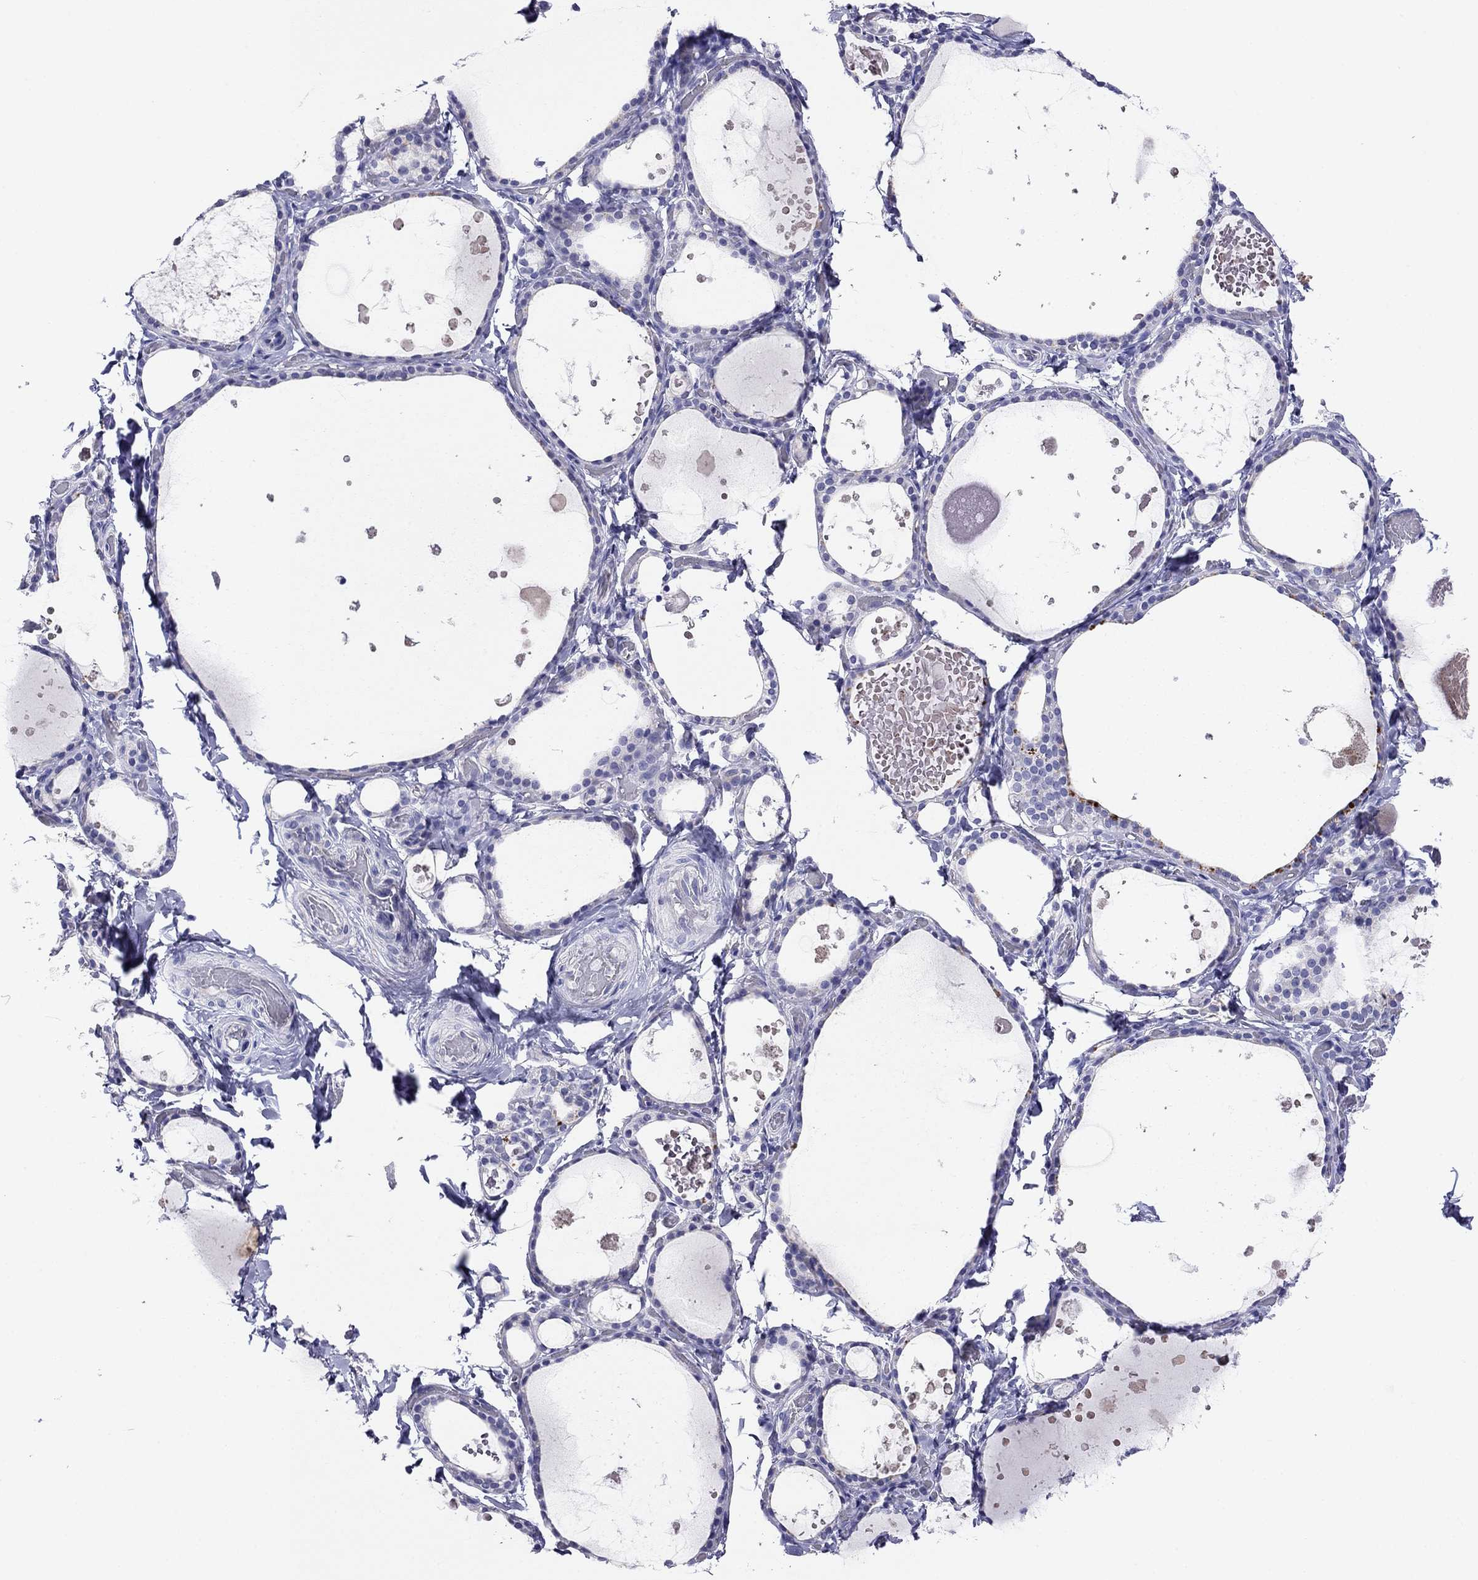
{"staining": {"intensity": "negative", "quantity": "none", "location": "none"}, "tissue": "thyroid gland", "cell_type": "Glandular cells", "image_type": "normal", "snomed": [{"axis": "morphology", "description": "Normal tissue, NOS"}, {"axis": "topography", "description": "Thyroid gland"}], "caption": "An image of human thyroid gland is negative for staining in glandular cells. The staining was performed using DAB (3,3'-diaminobenzidine) to visualize the protein expression in brown, while the nuclei were stained in blue with hematoxylin (Magnification: 20x).", "gene": "CAPNS2", "patient": {"sex": "female", "age": 56}}